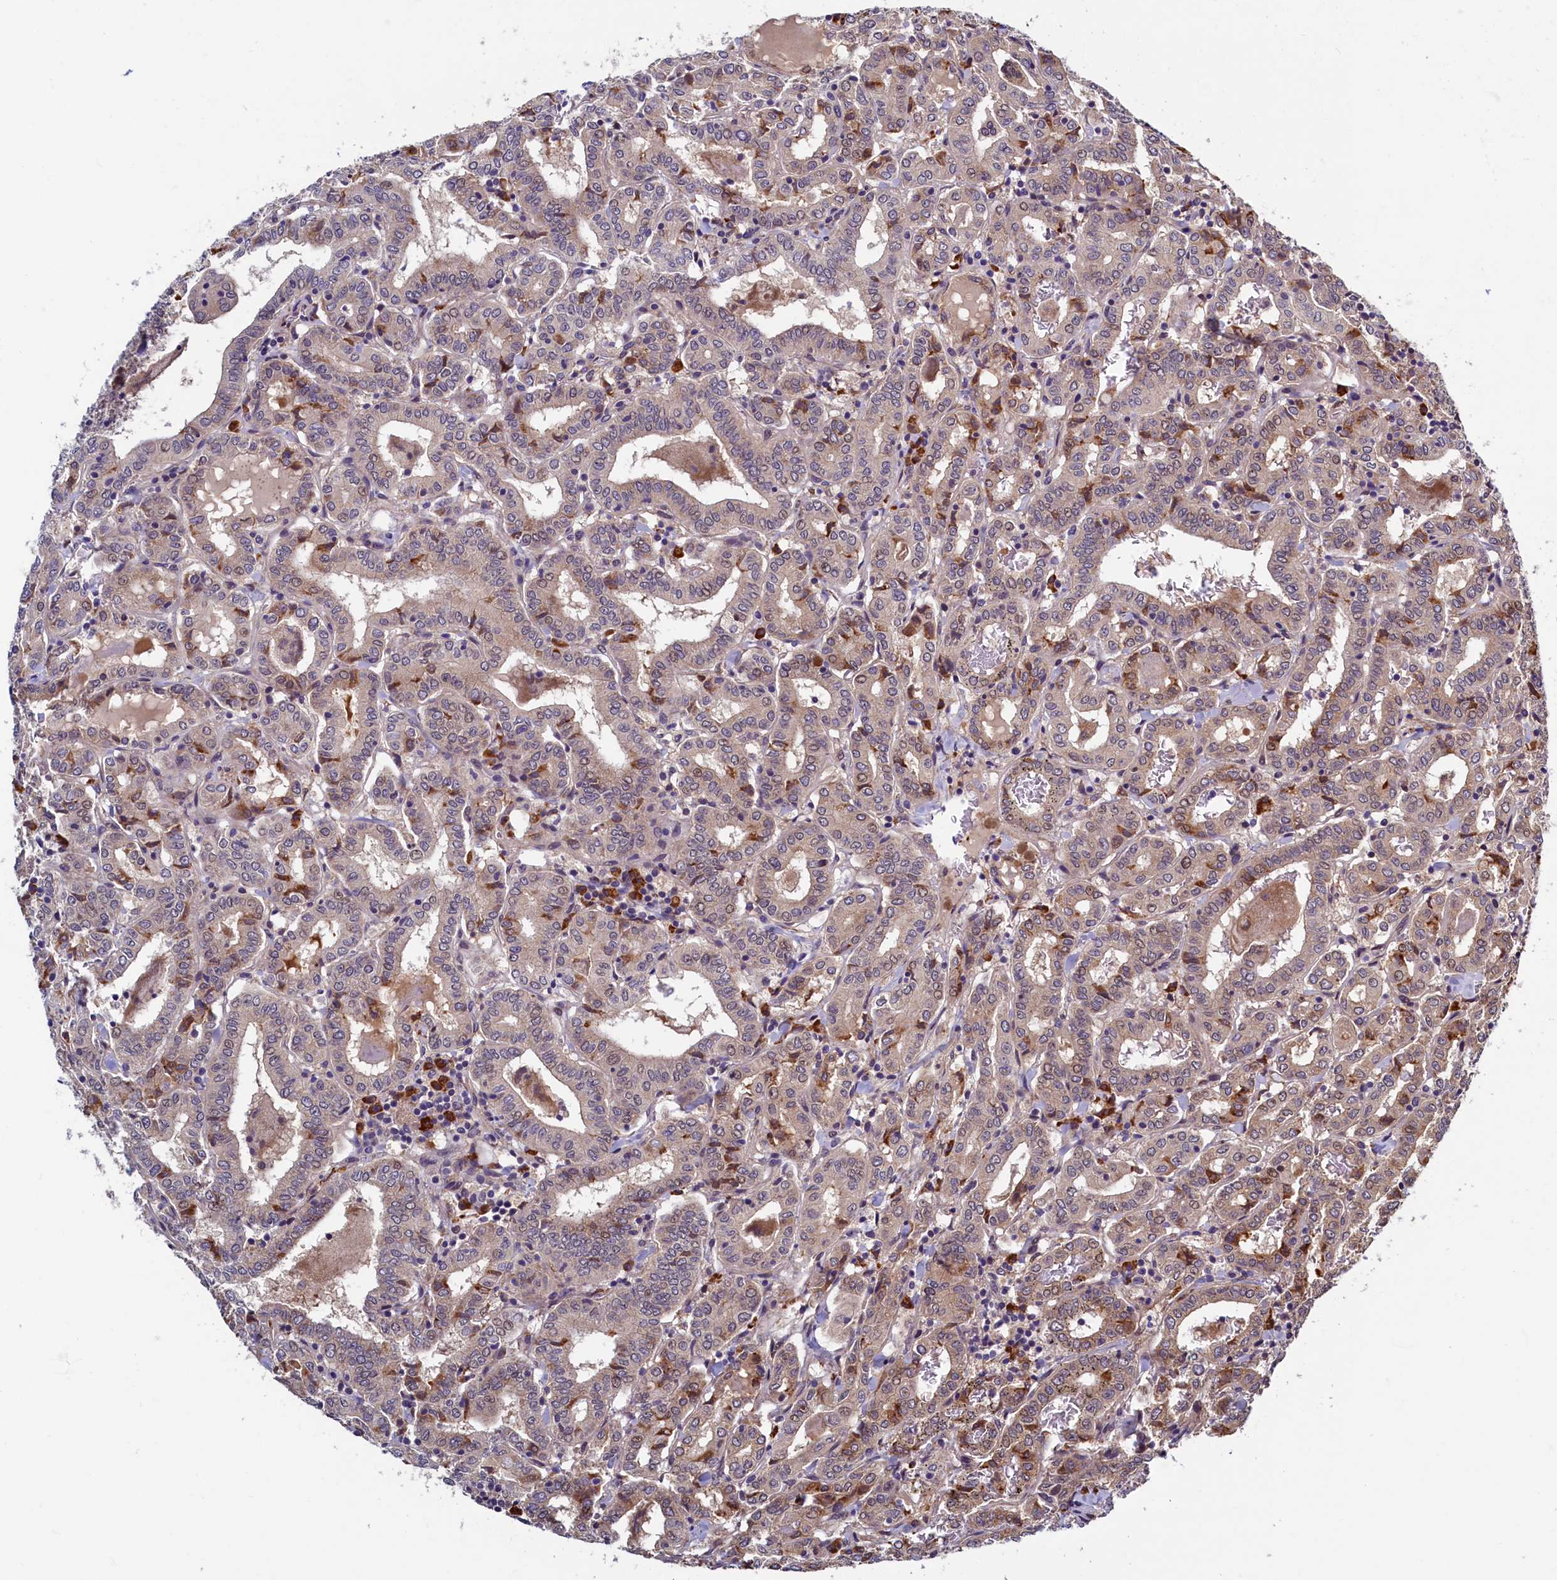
{"staining": {"intensity": "weak", "quantity": "<25%", "location": "nuclear"}, "tissue": "thyroid cancer", "cell_type": "Tumor cells", "image_type": "cancer", "snomed": [{"axis": "morphology", "description": "Papillary adenocarcinoma, NOS"}, {"axis": "topography", "description": "Thyroid gland"}], "caption": "Immunohistochemistry (IHC) photomicrograph of thyroid cancer (papillary adenocarcinoma) stained for a protein (brown), which shows no expression in tumor cells.", "gene": "SLC16A14", "patient": {"sex": "female", "age": 72}}